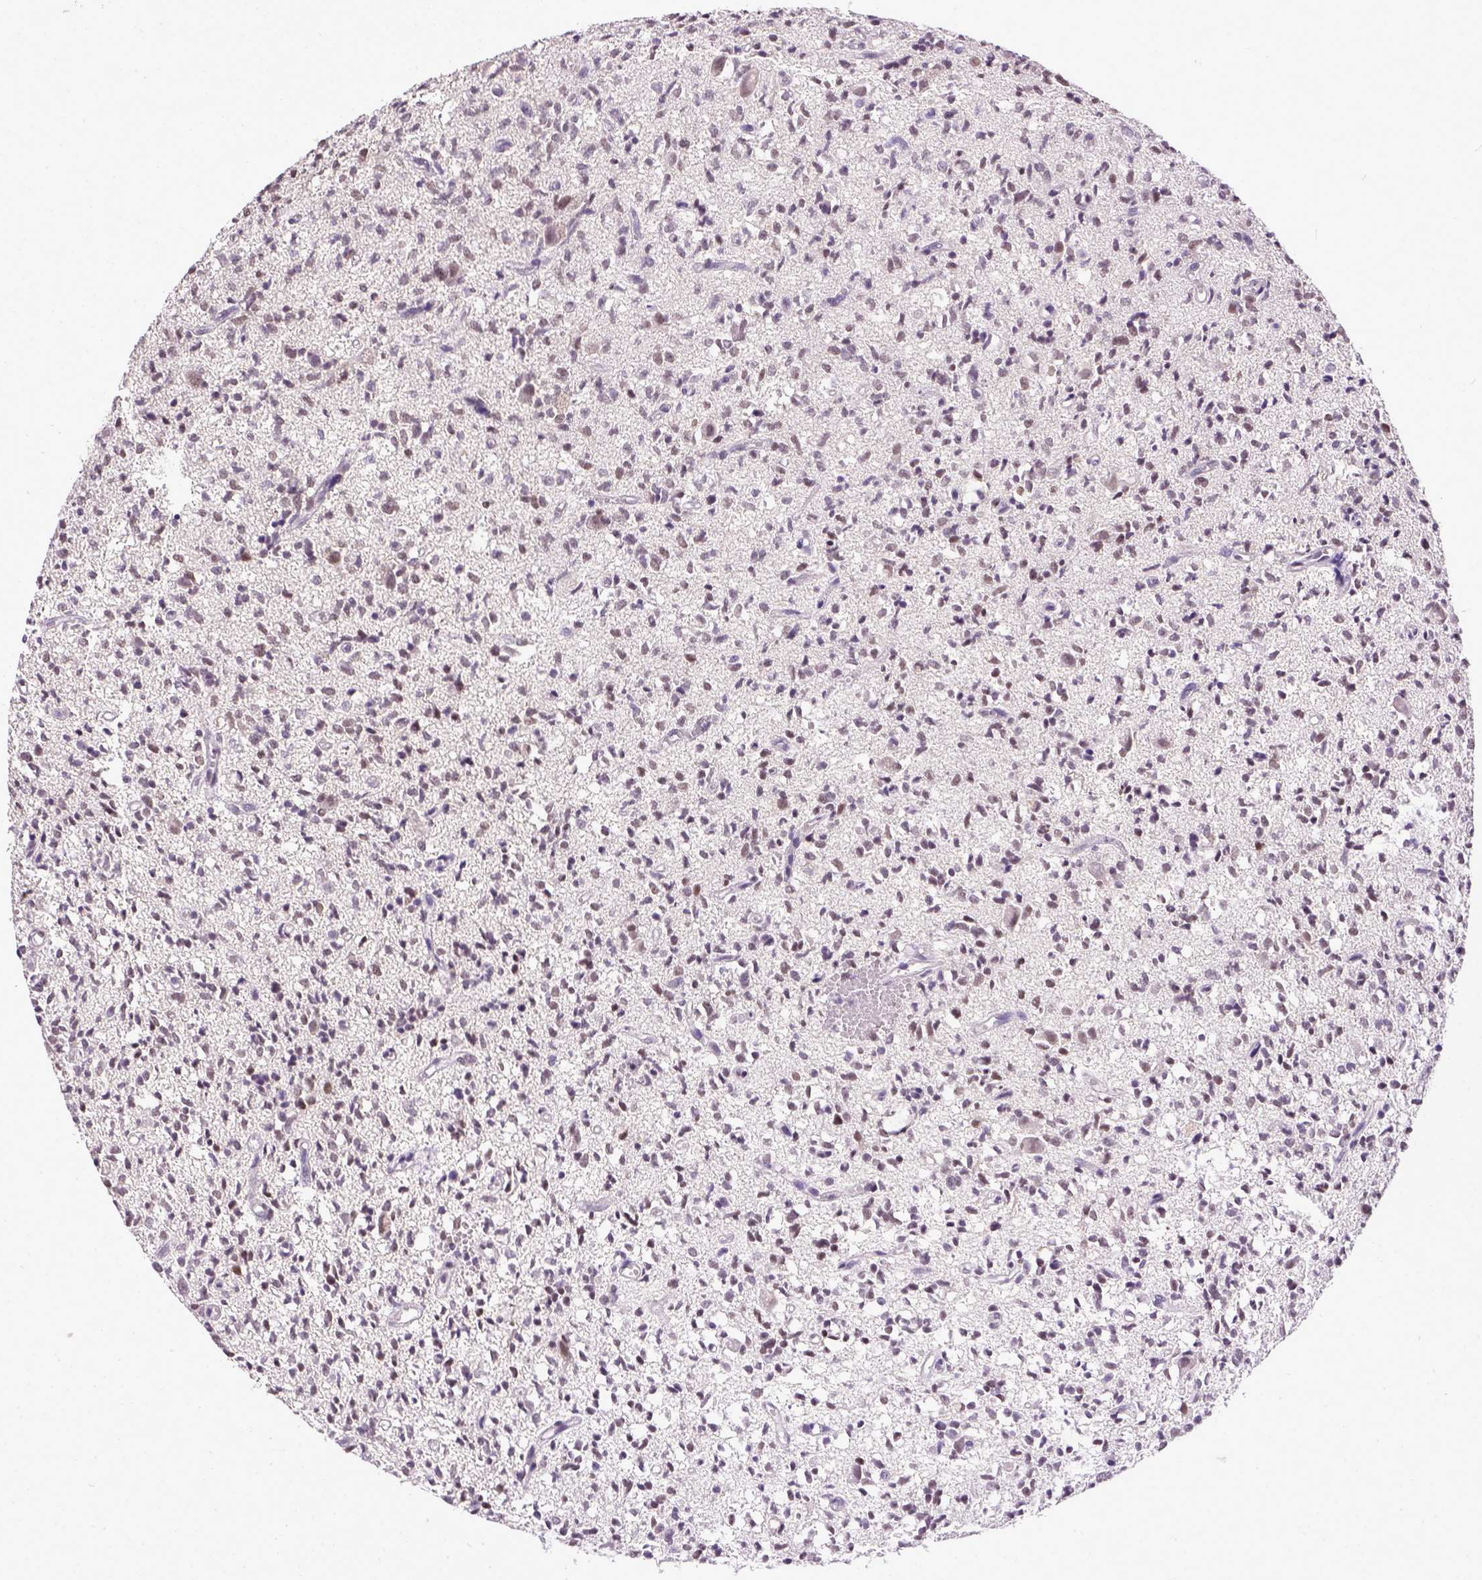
{"staining": {"intensity": "weak", "quantity": "25%-75%", "location": "nuclear"}, "tissue": "glioma", "cell_type": "Tumor cells", "image_type": "cancer", "snomed": [{"axis": "morphology", "description": "Glioma, malignant, Low grade"}, {"axis": "topography", "description": "Brain"}], "caption": "IHC micrograph of low-grade glioma (malignant) stained for a protein (brown), which shows low levels of weak nuclear staining in about 25%-75% of tumor cells.", "gene": "ERCC1", "patient": {"sex": "male", "age": 64}}